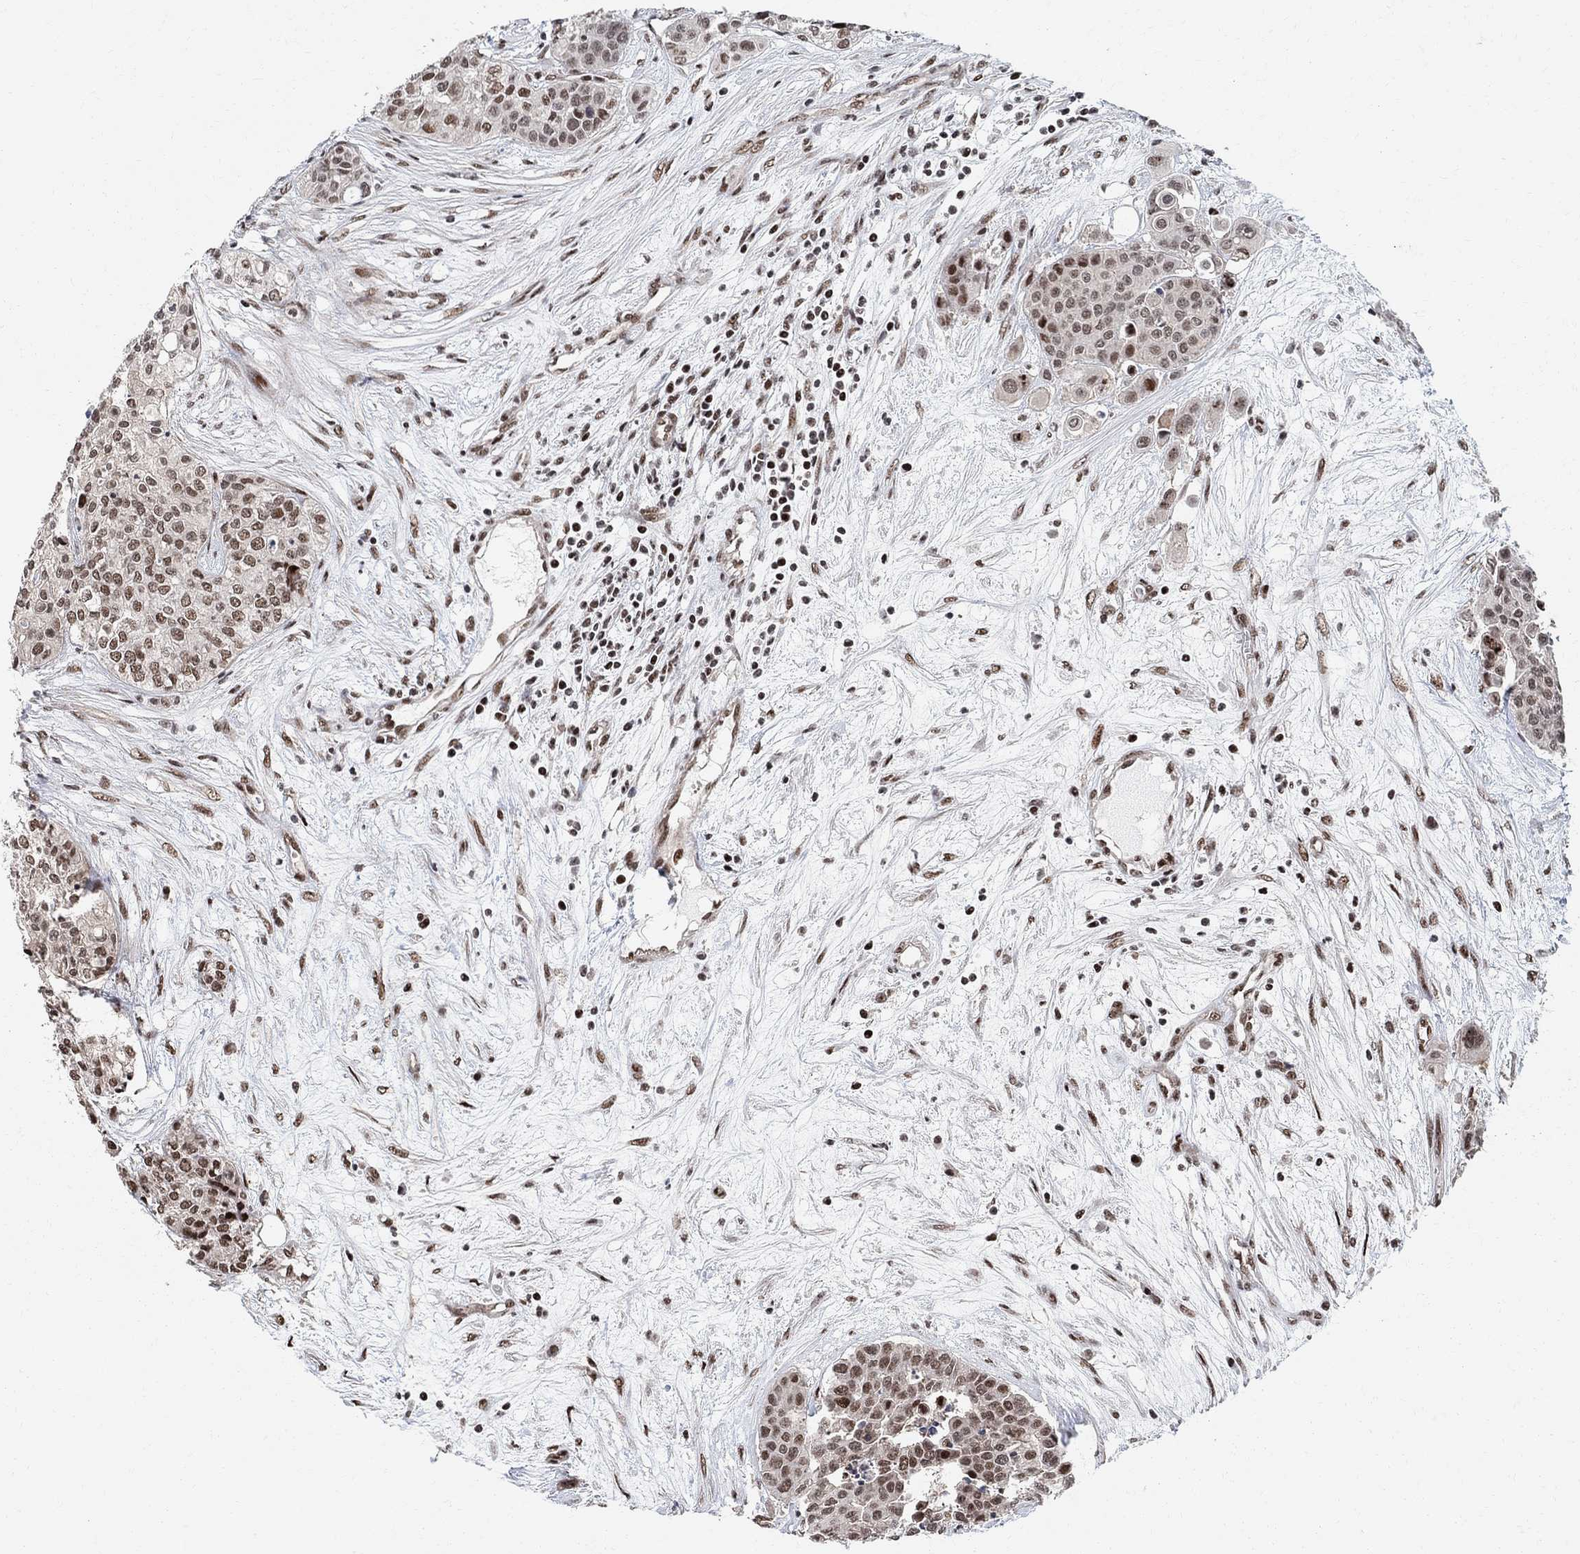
{"staining": {"intensity": "moderate", "quantity": "25%-75%", "location": "nuclear"}, "tissue": "carcinoid", "cell_type": "Tumor cells", "image_type": "cancer", "snomed": [{"axis": "morphology", "description": "Carcinoid, malignant, NOS"}, {"axis": "topography", "description": "Colon"}], "caption": "Carcinoid stained with a brown dye reveals moderate nuclear positive staining in about 25%-75% of tumor cells.", "gene": "E4F1", "patient": {"sex": "male", "age": 81}}